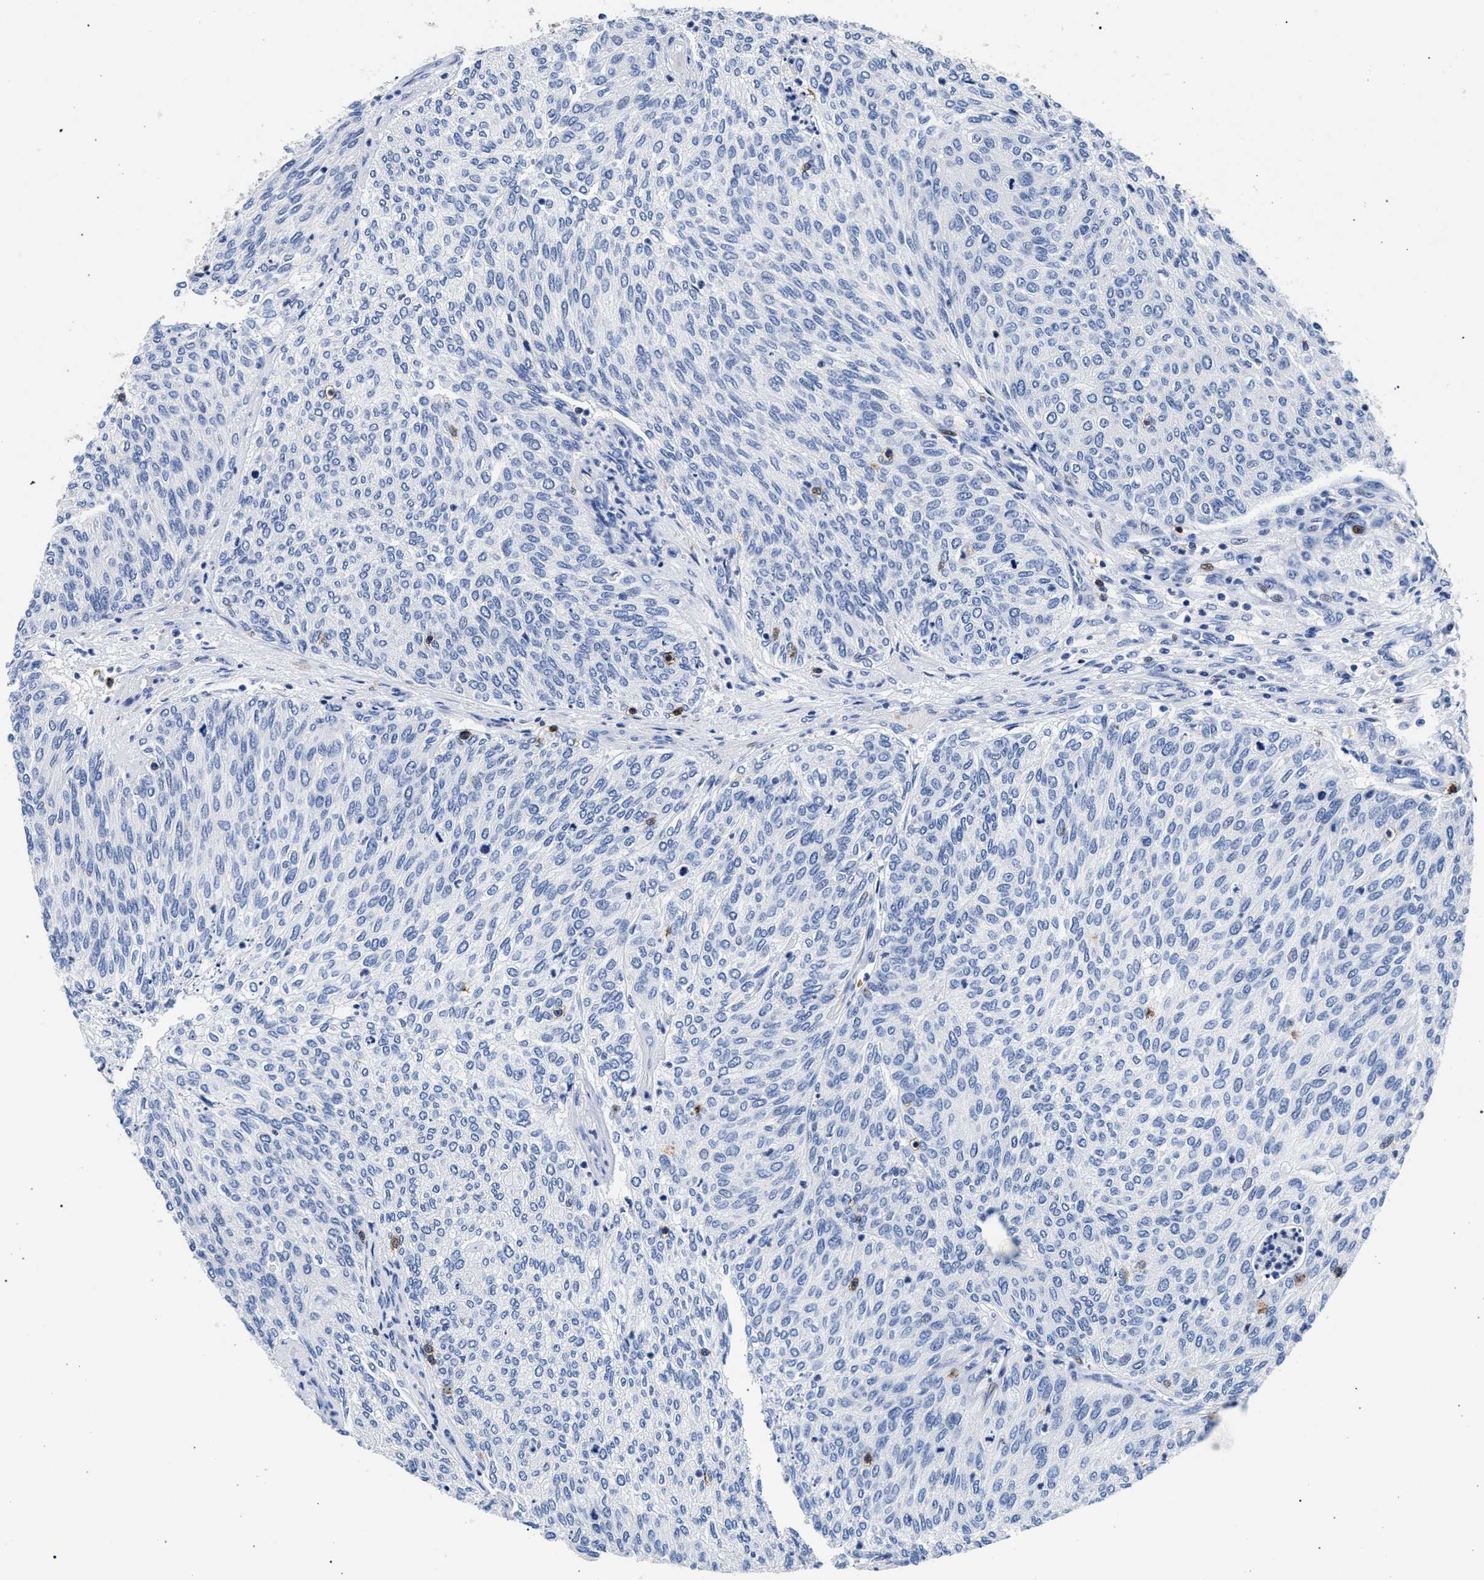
{"staining": {"intensity": "negative", "quantity": "none", "location": "none"}, "tissue": "urothelial cancer", "cell_type": "Tumor cells", "image_type": "cancer", "snomed": [{"axis": "morphology", "description": "Urothelial carcinoma, Low grade"}, {"axis": "topography", "description": "Urinary bladder"}], "caption": "Immunohistochemistry (IHC) image of neoplastic tissue: human low-grade urothelial carcinoma stained with DAB demonstrates no significant protein expression in tumor cells.", "gene": "KLRK1", "patient": {"sex": "female", "age": 79}}